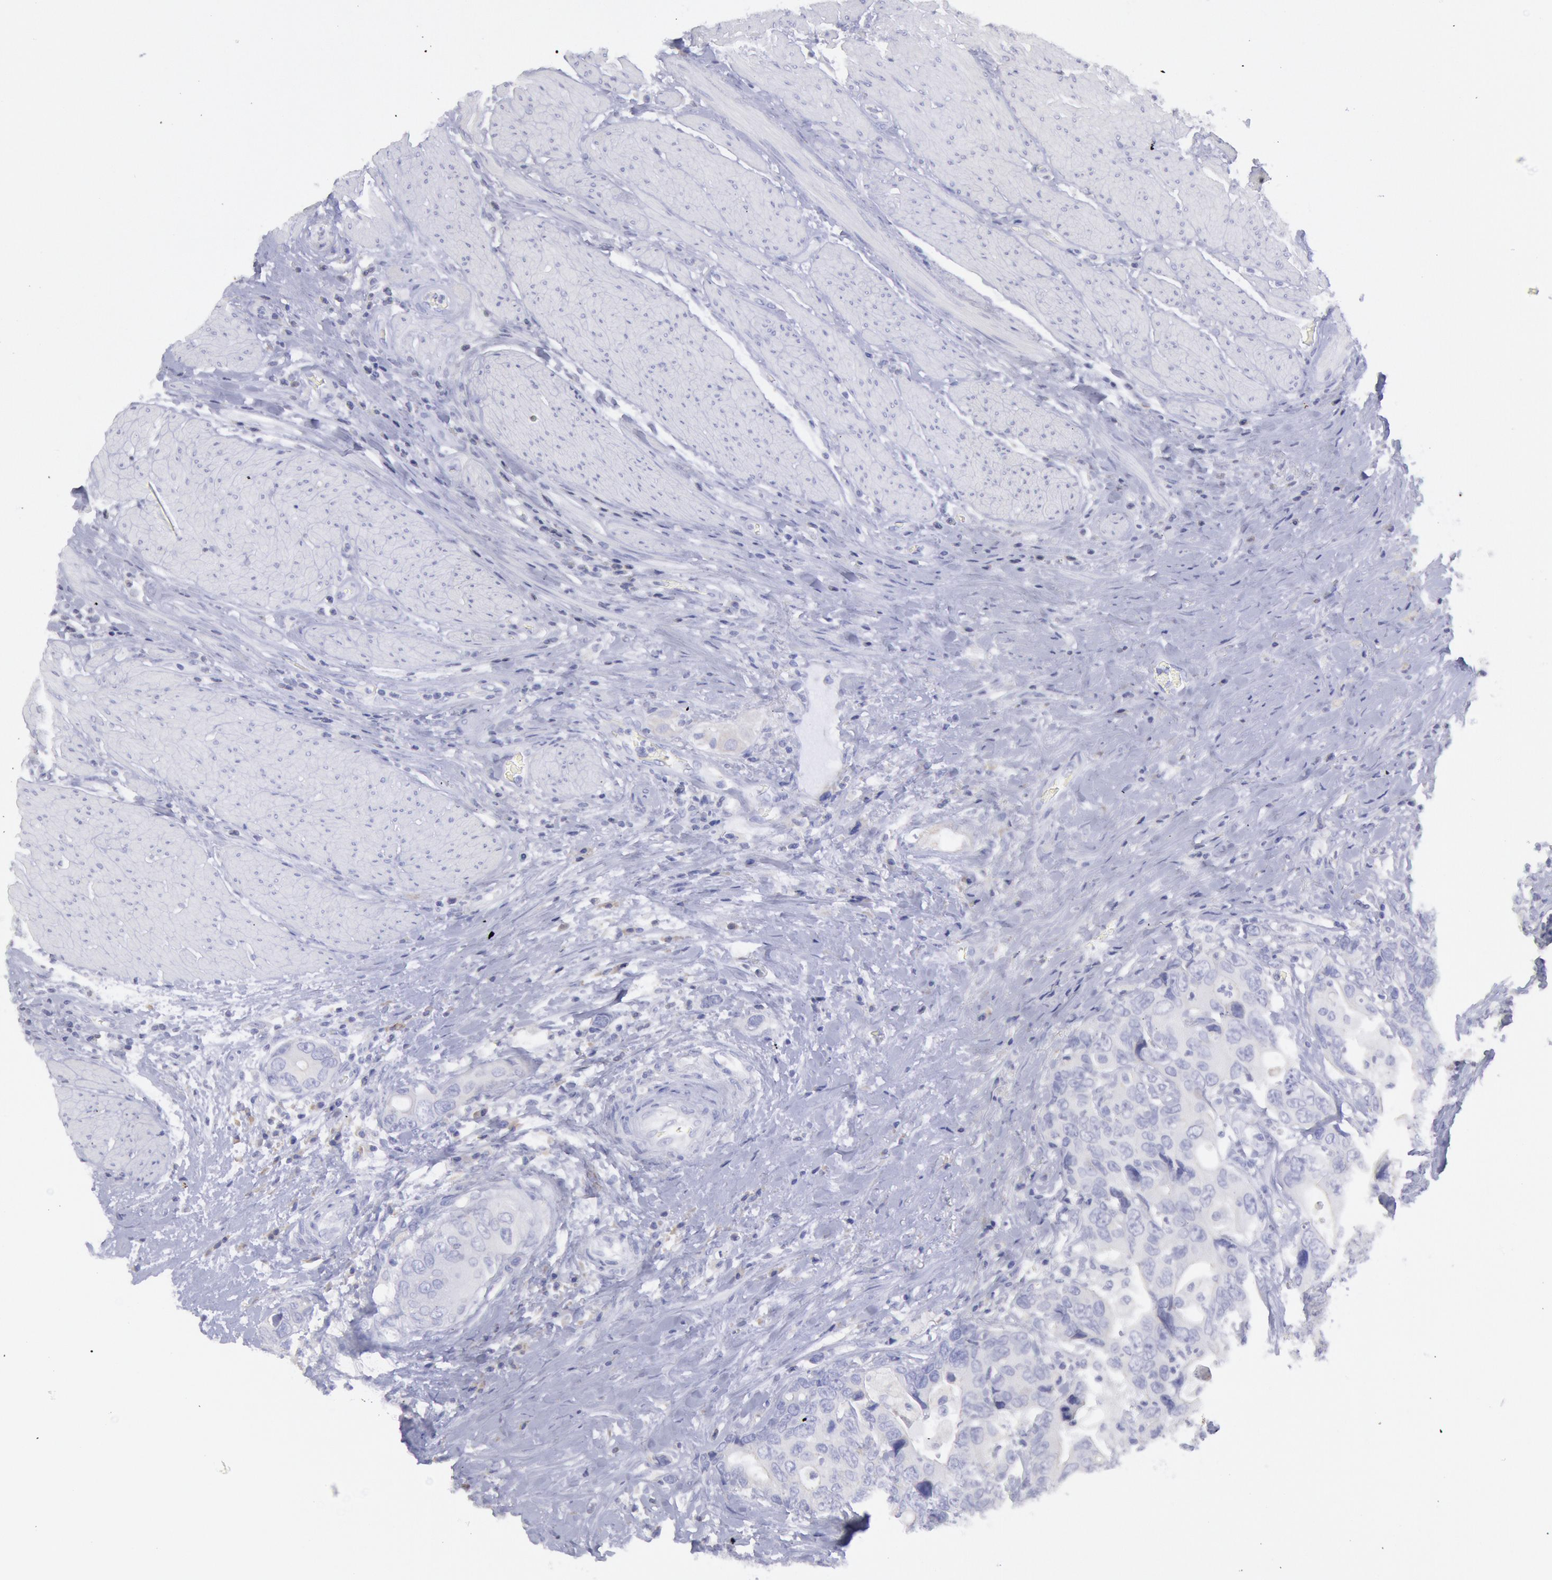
{"staining": {"intensity": "negative", "quantity": "none", "location": "none"}, "tissue": "colorectal cancer", "cell_type": "Tumor cells", "image_type": "cancer", "snomed": [{"axis": "morphology", "description": "Adenocarcinoma, NOS"}, {"axis": "topography", "description": "Rectum"}], "caption": "Tumor cells show no significant staining in colorectal adenocarcinoma. The staining was performed using DAB (3,3'-diaminobenzidine) to visualize the protein expression in brown, while the nuclei were stained in blue with hematoxylin (Magnification: 20x).", "gene": "MYH7", "patient": {"sex": "female", "age": 67}}